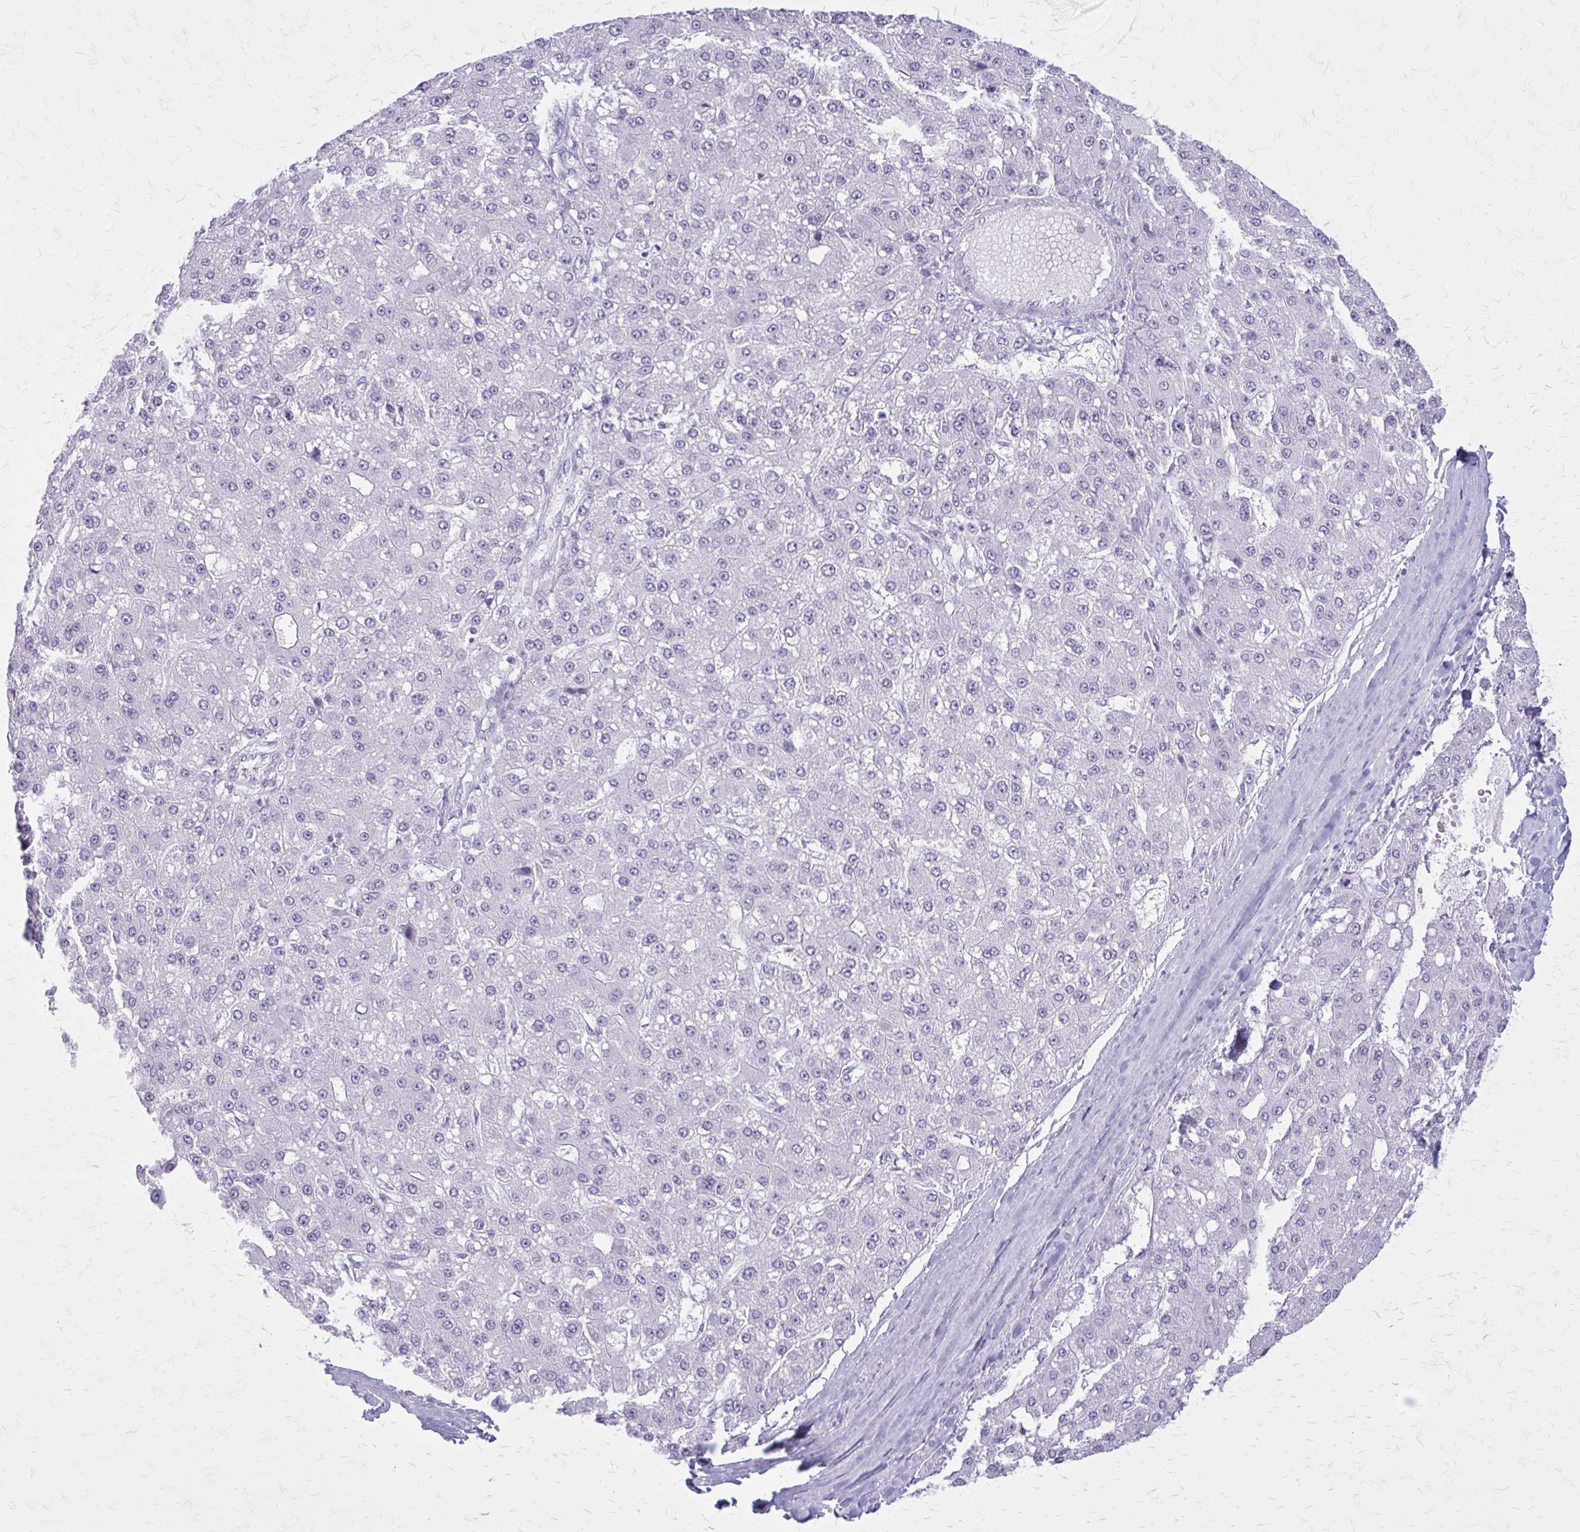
{"staining": {"intensity": "negative", "quantity": "none", "location": "none"}, "tissue": "liver cancer", "cell_type": "Tumor cells", "image_type": "cancer", "snomed": [{"axis": "morphology", "description": "Carcinoma, Hepatocellular, NOS"}, {"axis": "topography", "description": "Liver"}], "caption": "Tumor cells show no significant protein staining in liver cancer (hepatocellular carcinoma). (Immunohistochemistry (ihc), brightfield microscopy, high magnification).", "gene": "GAD1", "patient": {"sex": "male", "age": 67}}